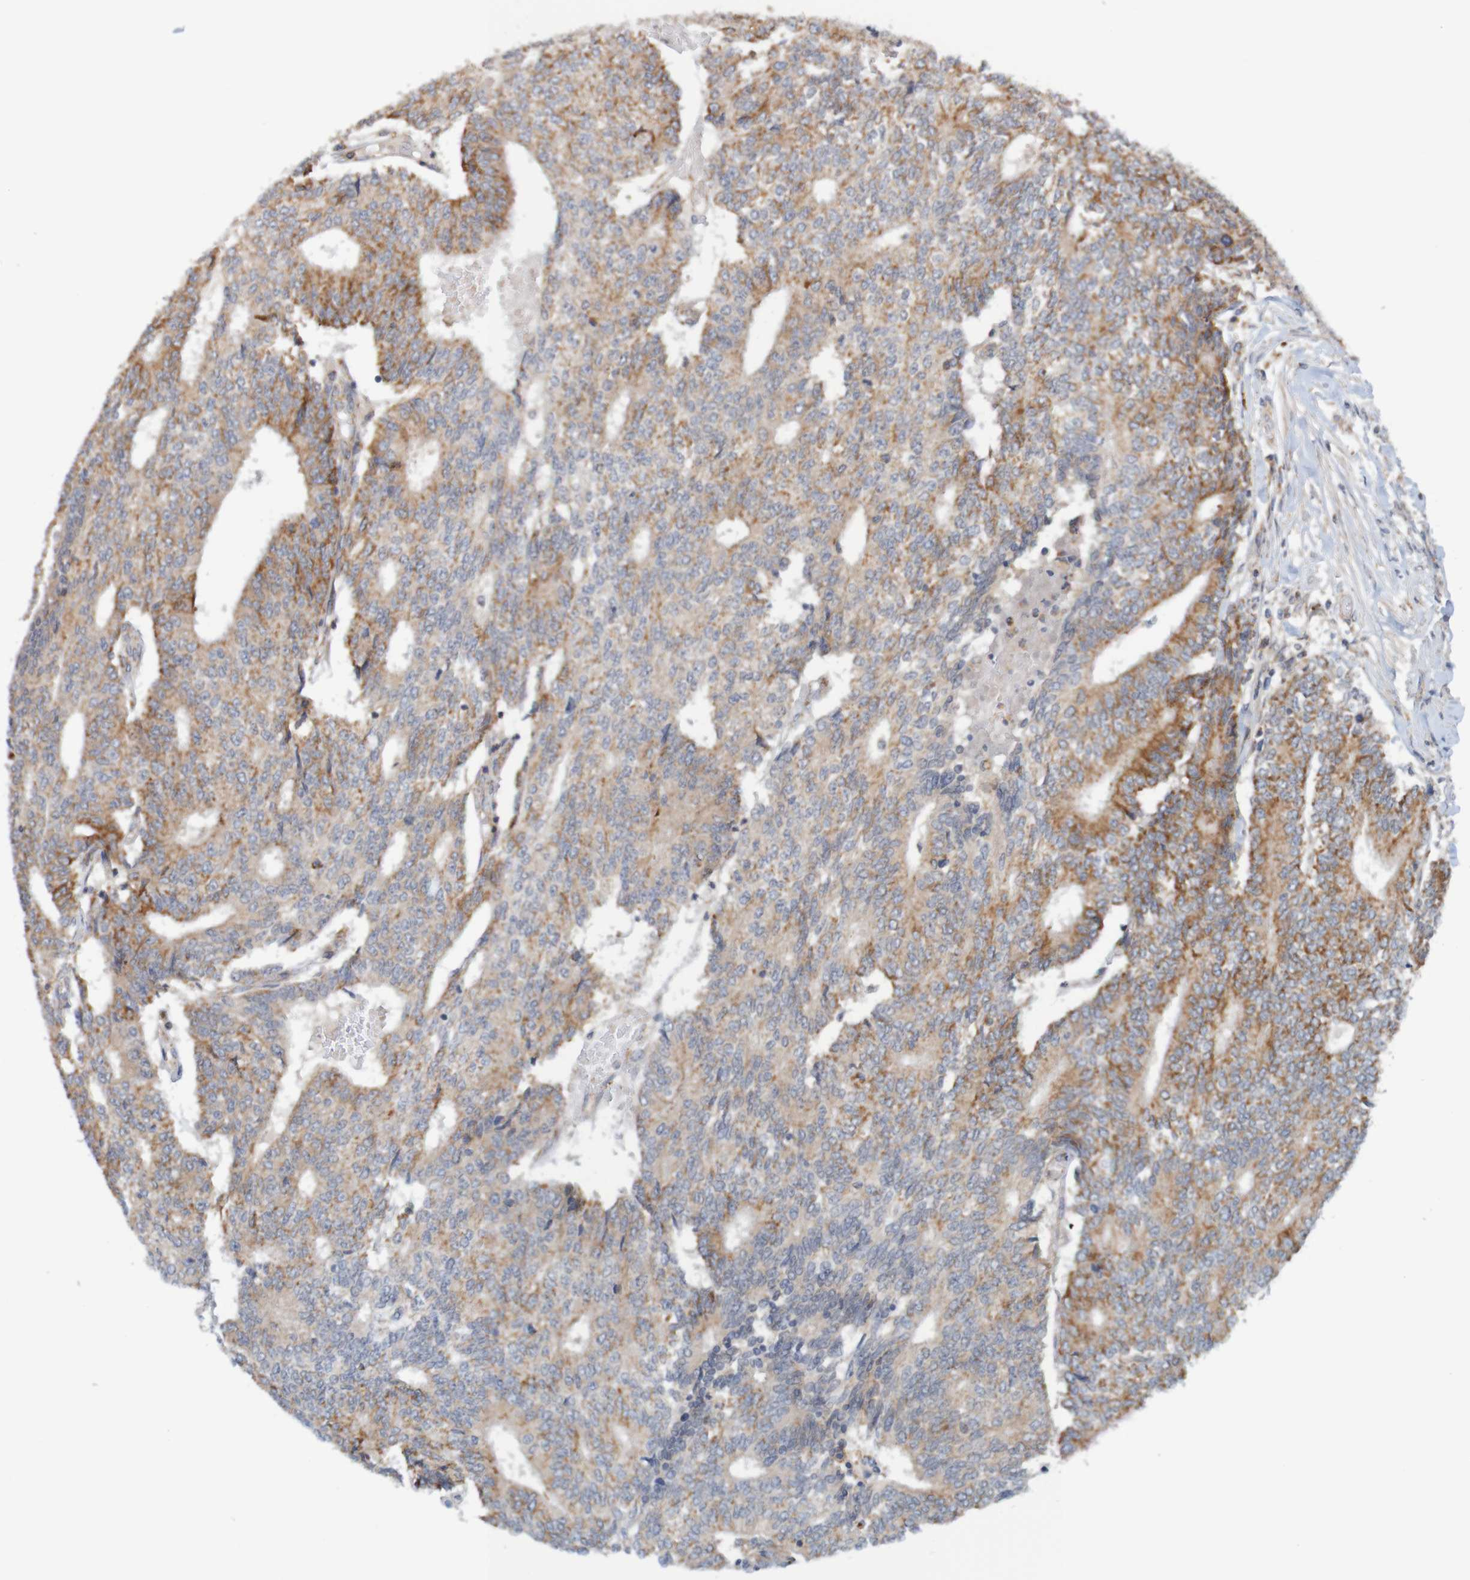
{"staining": {"intensity": "moderate", "quantity": ">75%", "location": "cytoplasmic/membranous"}, "tissue": "prostate cancer", "cell_type": "Tumor cells", "image_type": "cancer", "snomed": [{"axis": "morphology", "description": "Normal tissue, NOS"}, {"axis": "morphology", "description": "Adenocarcinoma, High grade"}, {"axis": "topography", "description": "Prostate"}, {"axis": "topography", "description": "Seminal veicle"}], "caption": "DAB immunohistochemical staining of prostate cancer (adenocarcinoma (high-grade)) shows moderate cytoplasmic/membranous protein staining in approximately >75% of tumor cells.", "gene": "NAV2", "patient": {"sex": "male", "age": 55}}